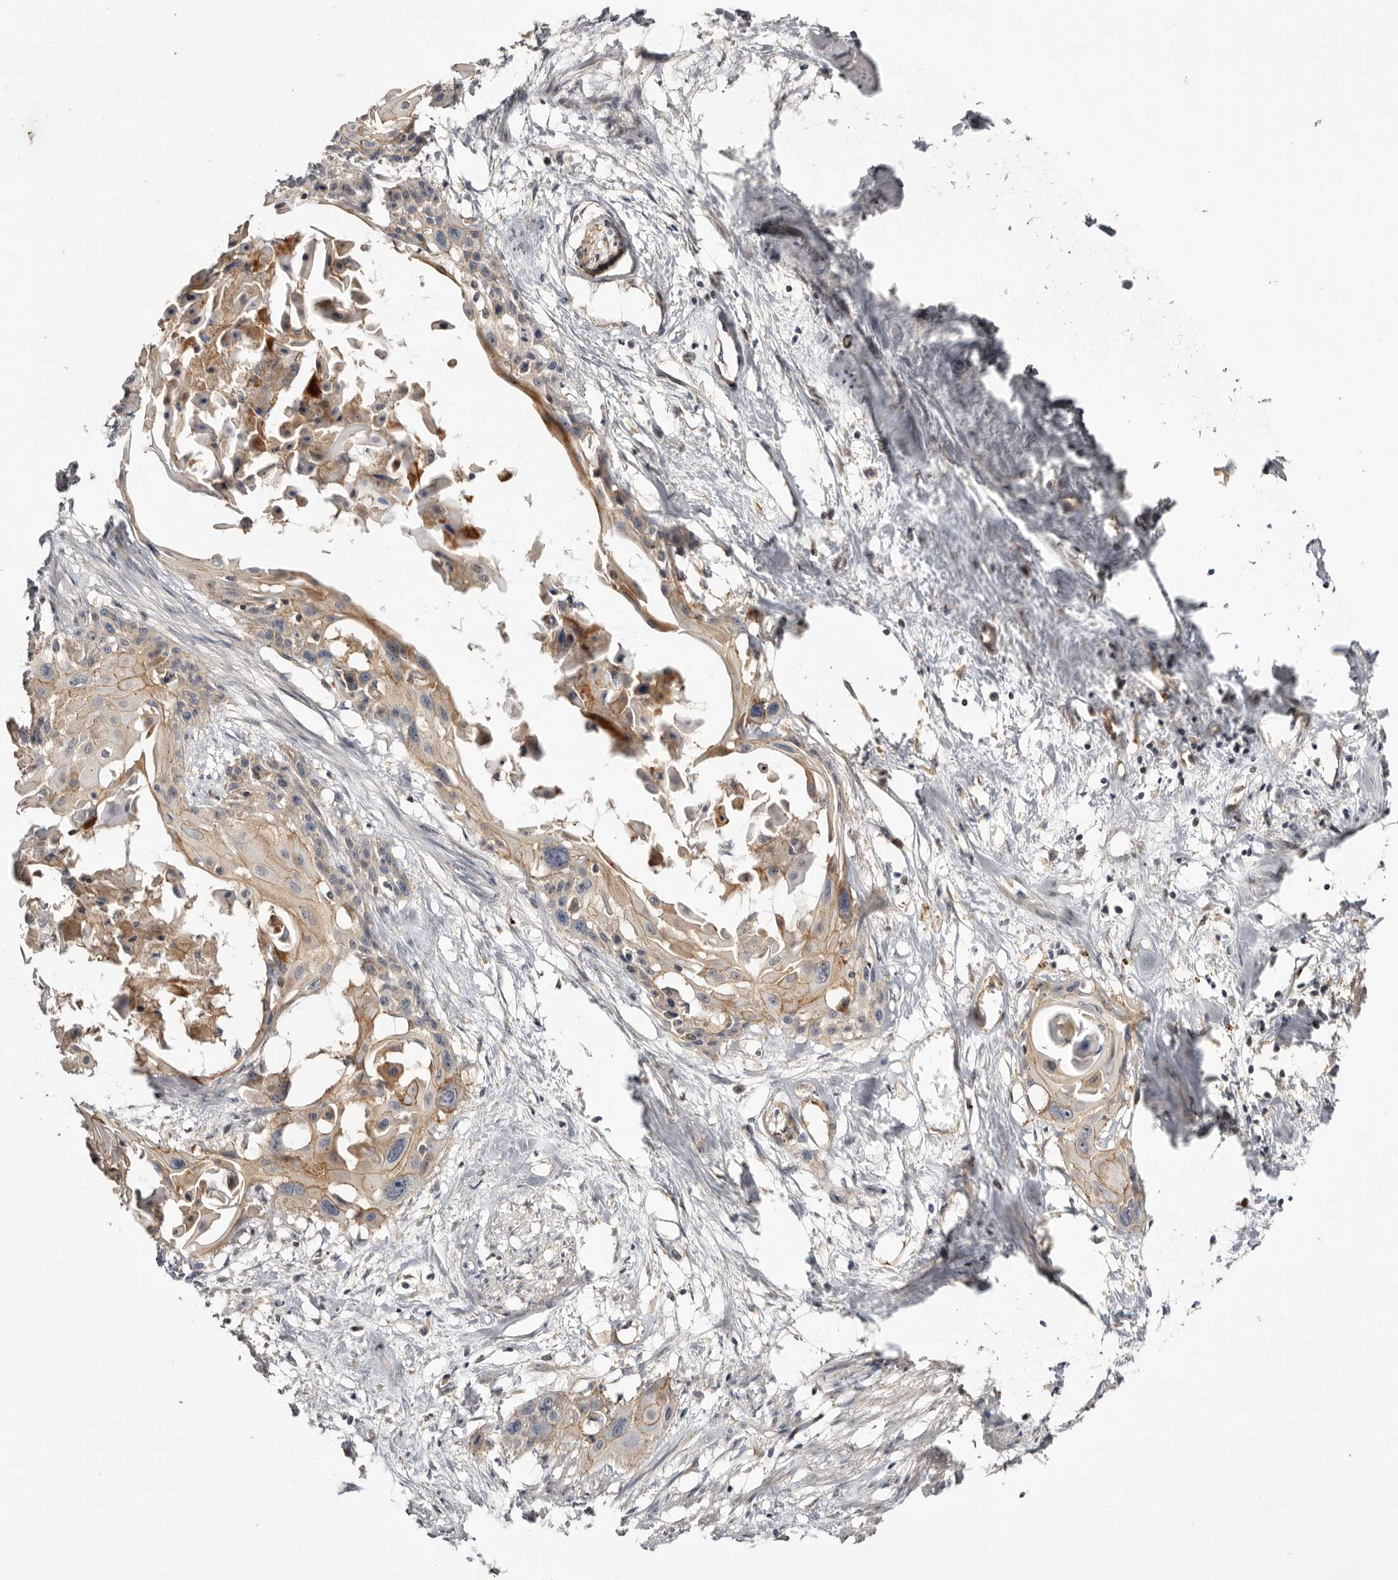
{"staining": {"intensity": "weak", "quantity": "<25%", "location": "cytoplasmic/membranous"}, "tissue": "cervical cancer", "cell_type": "Tumor cells", "image_type": "cancer", "snomed": [{"axis": "morphology", "description": "Squamous cell carcinoma, NOS"}, {"axis": "topography", "description": "Cervix"}], "caption": "There is no significant expression in tumor cells of cervical cancer (squamous cell carcinoma).", "gene": "PANK4", "patient": {"sex": "female", "age": 57}}